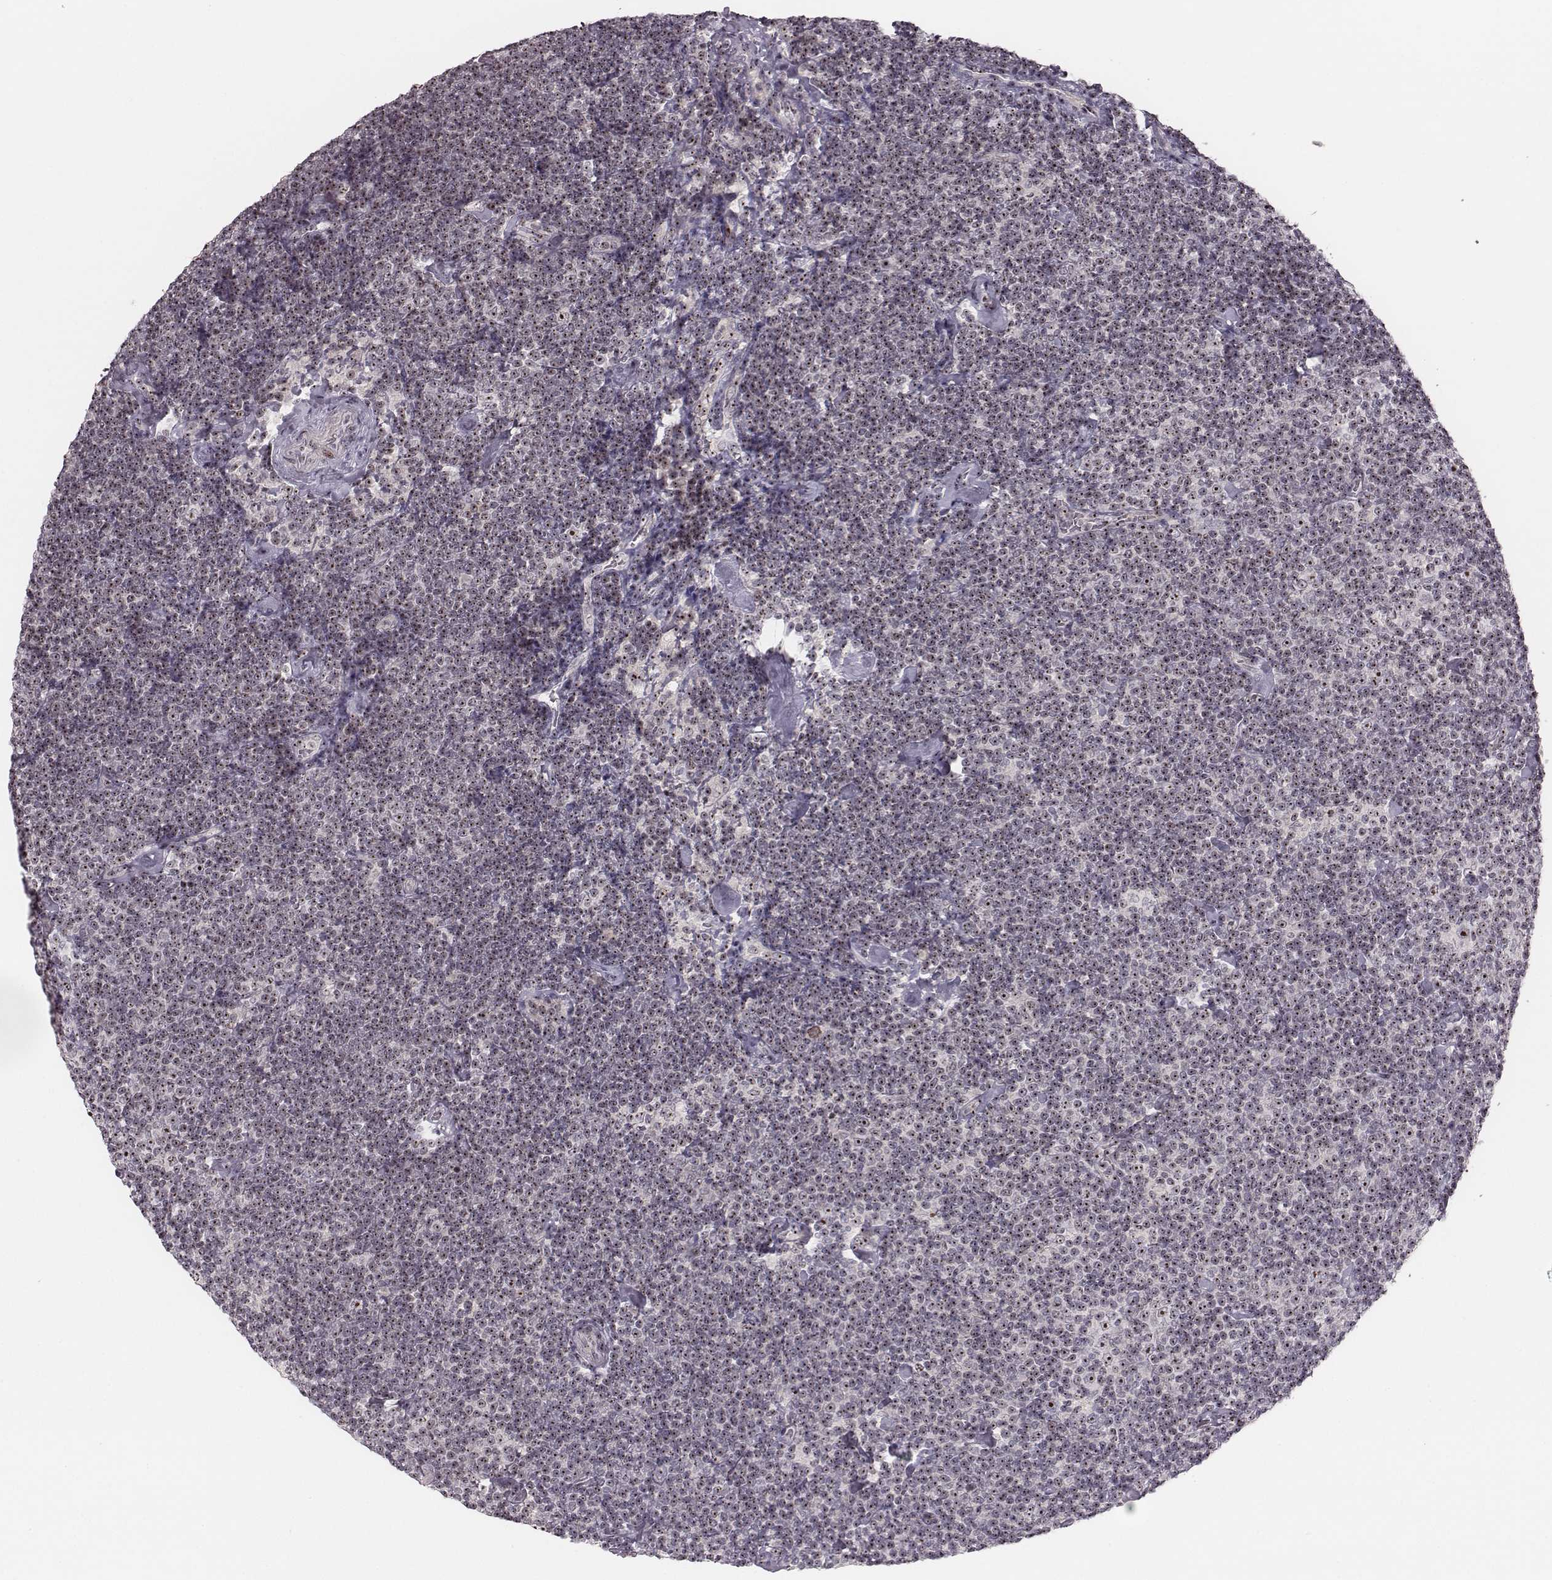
{"staining": {"intensity": "moderate", "quantity": ">75%", "location": "nuclear"}, "tissue": "lymphoma", "cell_type": "Tumor cells", "image_type": "cancer", "snomed": [{"axis": "morphology", "description": "Malignant lymphoma, non-Hodgkin's type, Low grade"}, {"axis": "topography", "description": "Lymph node"}], "caption": "Tumor cells demonstrate medium levels of moderate nuclear expression in approximately >75% of cells in low-grade malignant lymphoma, non-Hodgkin's type.", "gene": "NOP56", "patient": {"sex": "male", "age": 81}}